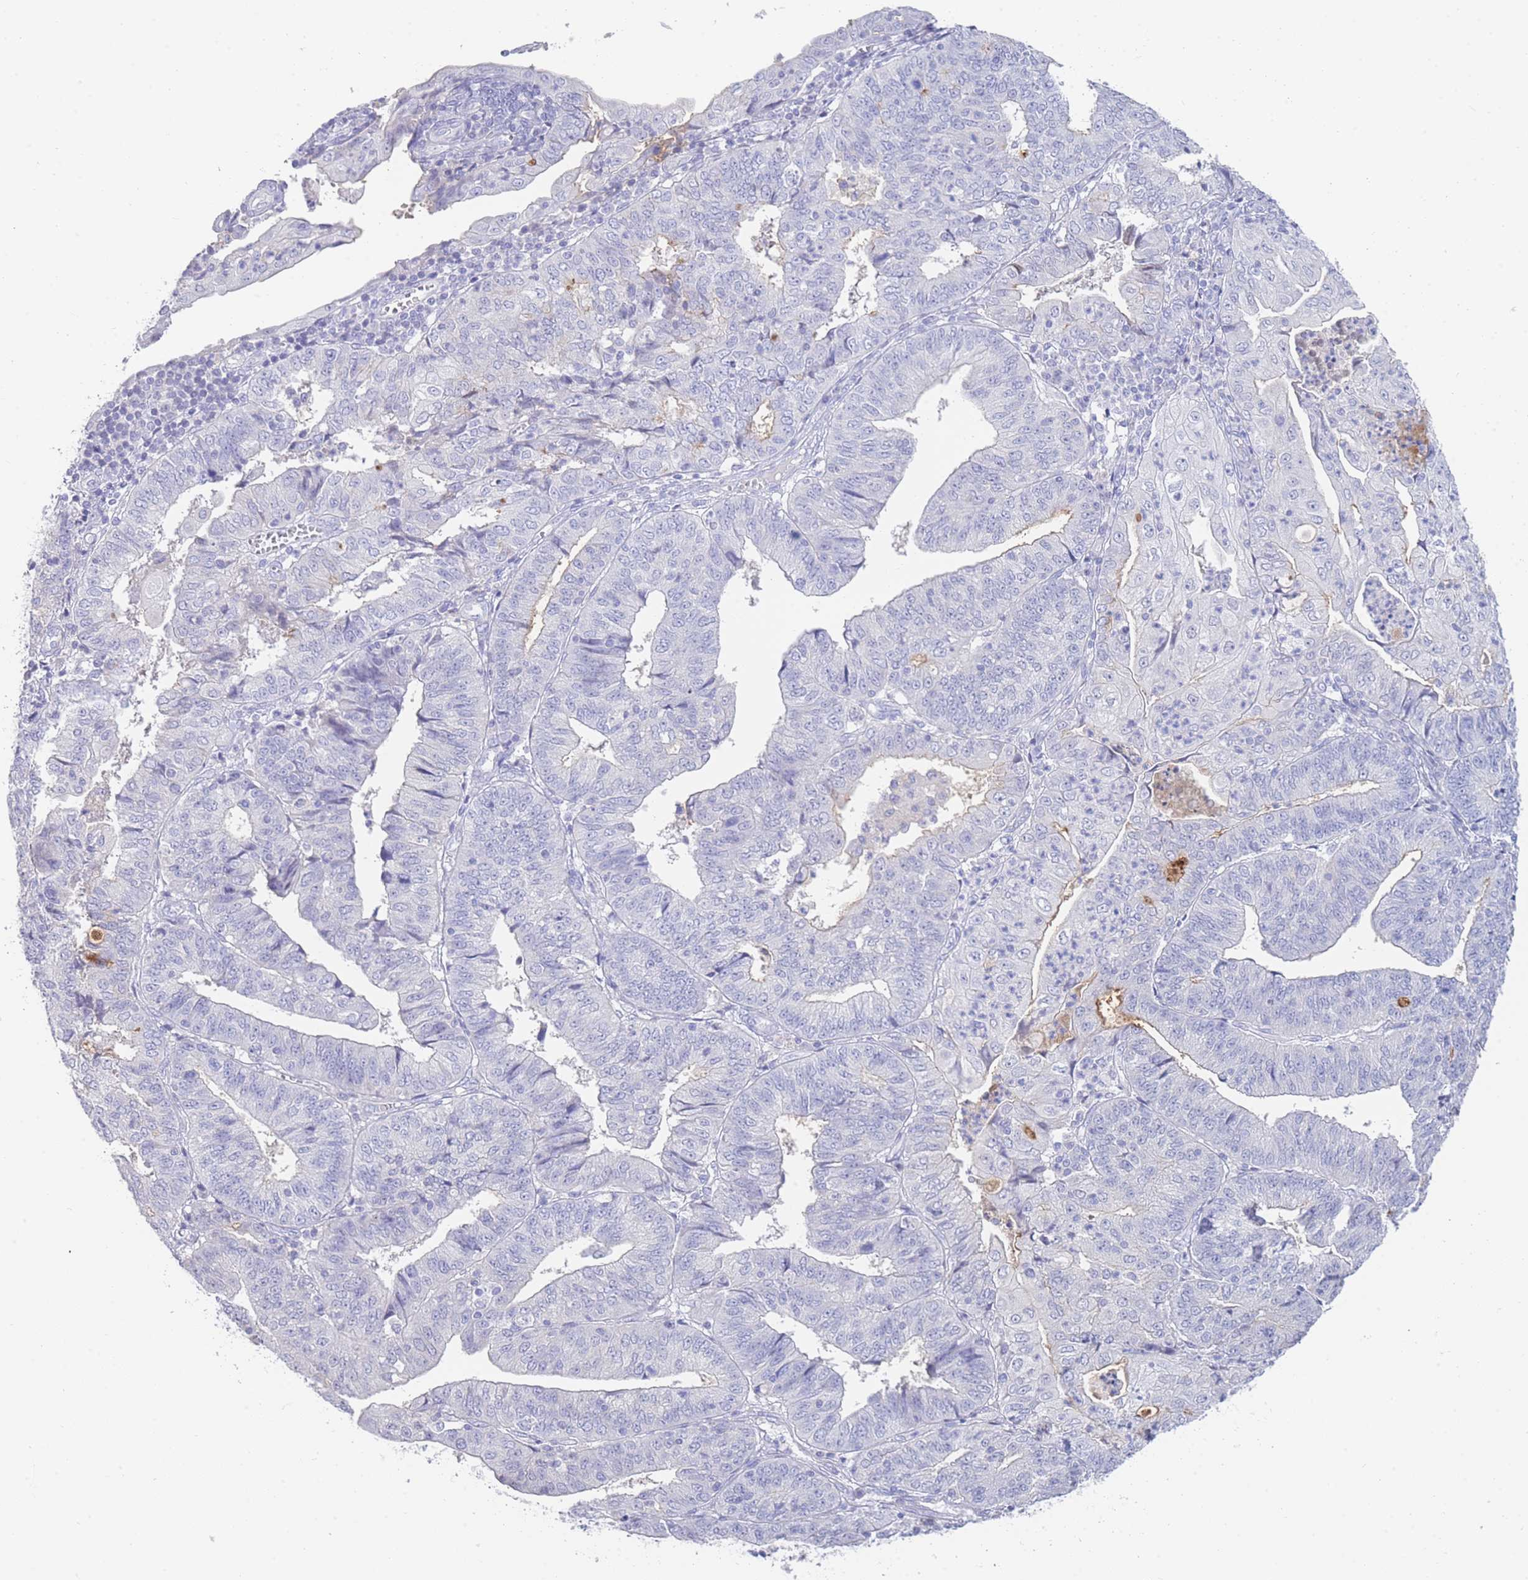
{"staining": {"intensity": "negative", "quantity": "none", "location": "none"}, "tissue": "endometrial cancer", "cell_type": "Tumor cells", "image_type": "cancer", "snomed": [{"axis": "morphology", "description": "Adenocarcinoma, NOS"}, {"axis": "topography", "description": "Endometrium"}], "caption": "There is no significant positivity in tumor cells of endometrial cancer (adenocarcinoma).", "gene": "LRRC37A", "patient": {"sex": "female", "age": 56}}